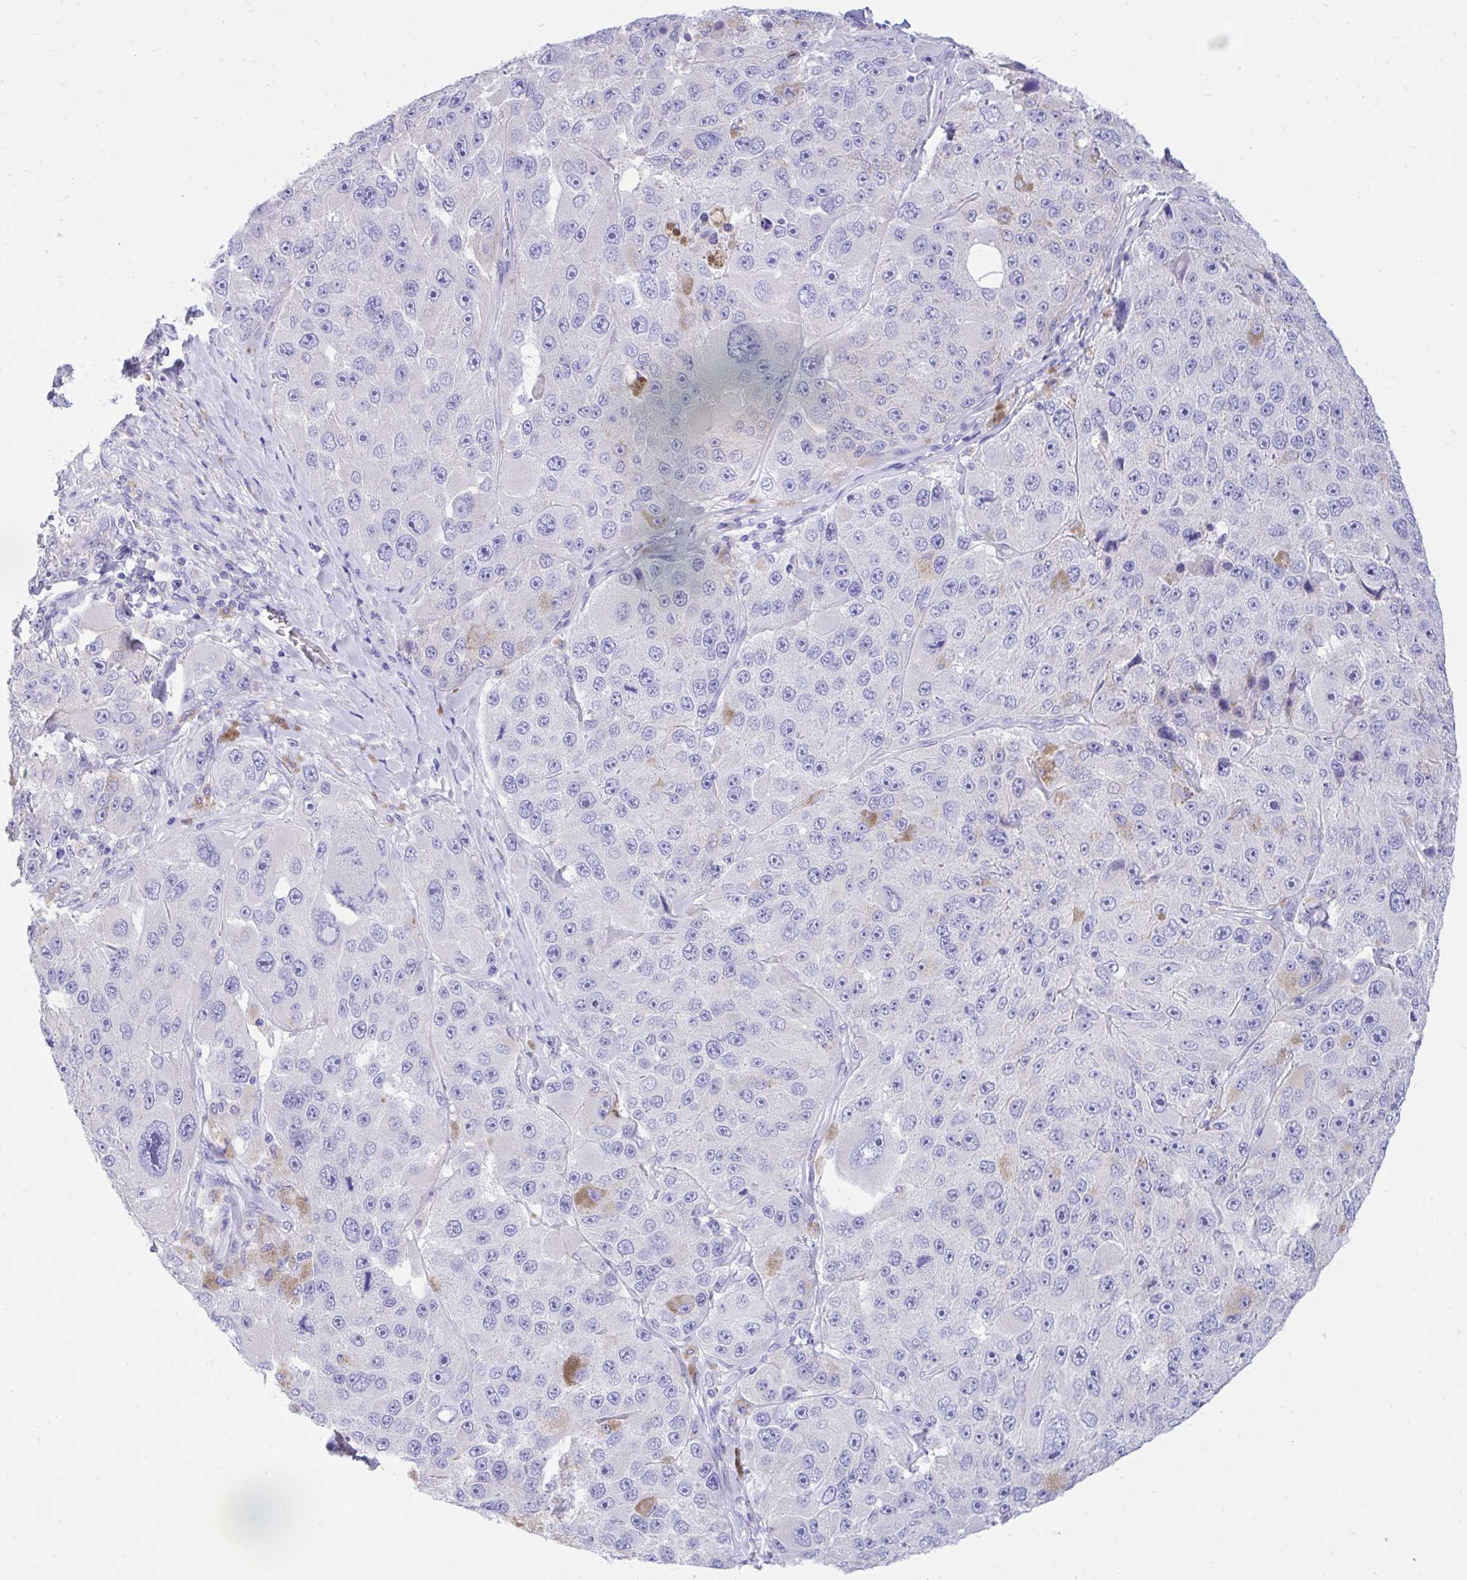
{"staining": {"intensity": "negative", "quantity": "none", "location": "none"}, "tissue": "melanoma", "cell_type": "Tumor cells", "image_type": "cancer", "snomed": [{"axis": "morphology", "description": "Malignant melanoma, Metastatic site"}, {"axis": "topography", "description": "Lymph node"}], "caption": "There is no significant expression in tumor cells of melanoma. (Immunohistochemistry (ihc), brightfield microscopy, high magnification).", "gene": "MON1A", "patient": {"sex": "male", "age": 62}}